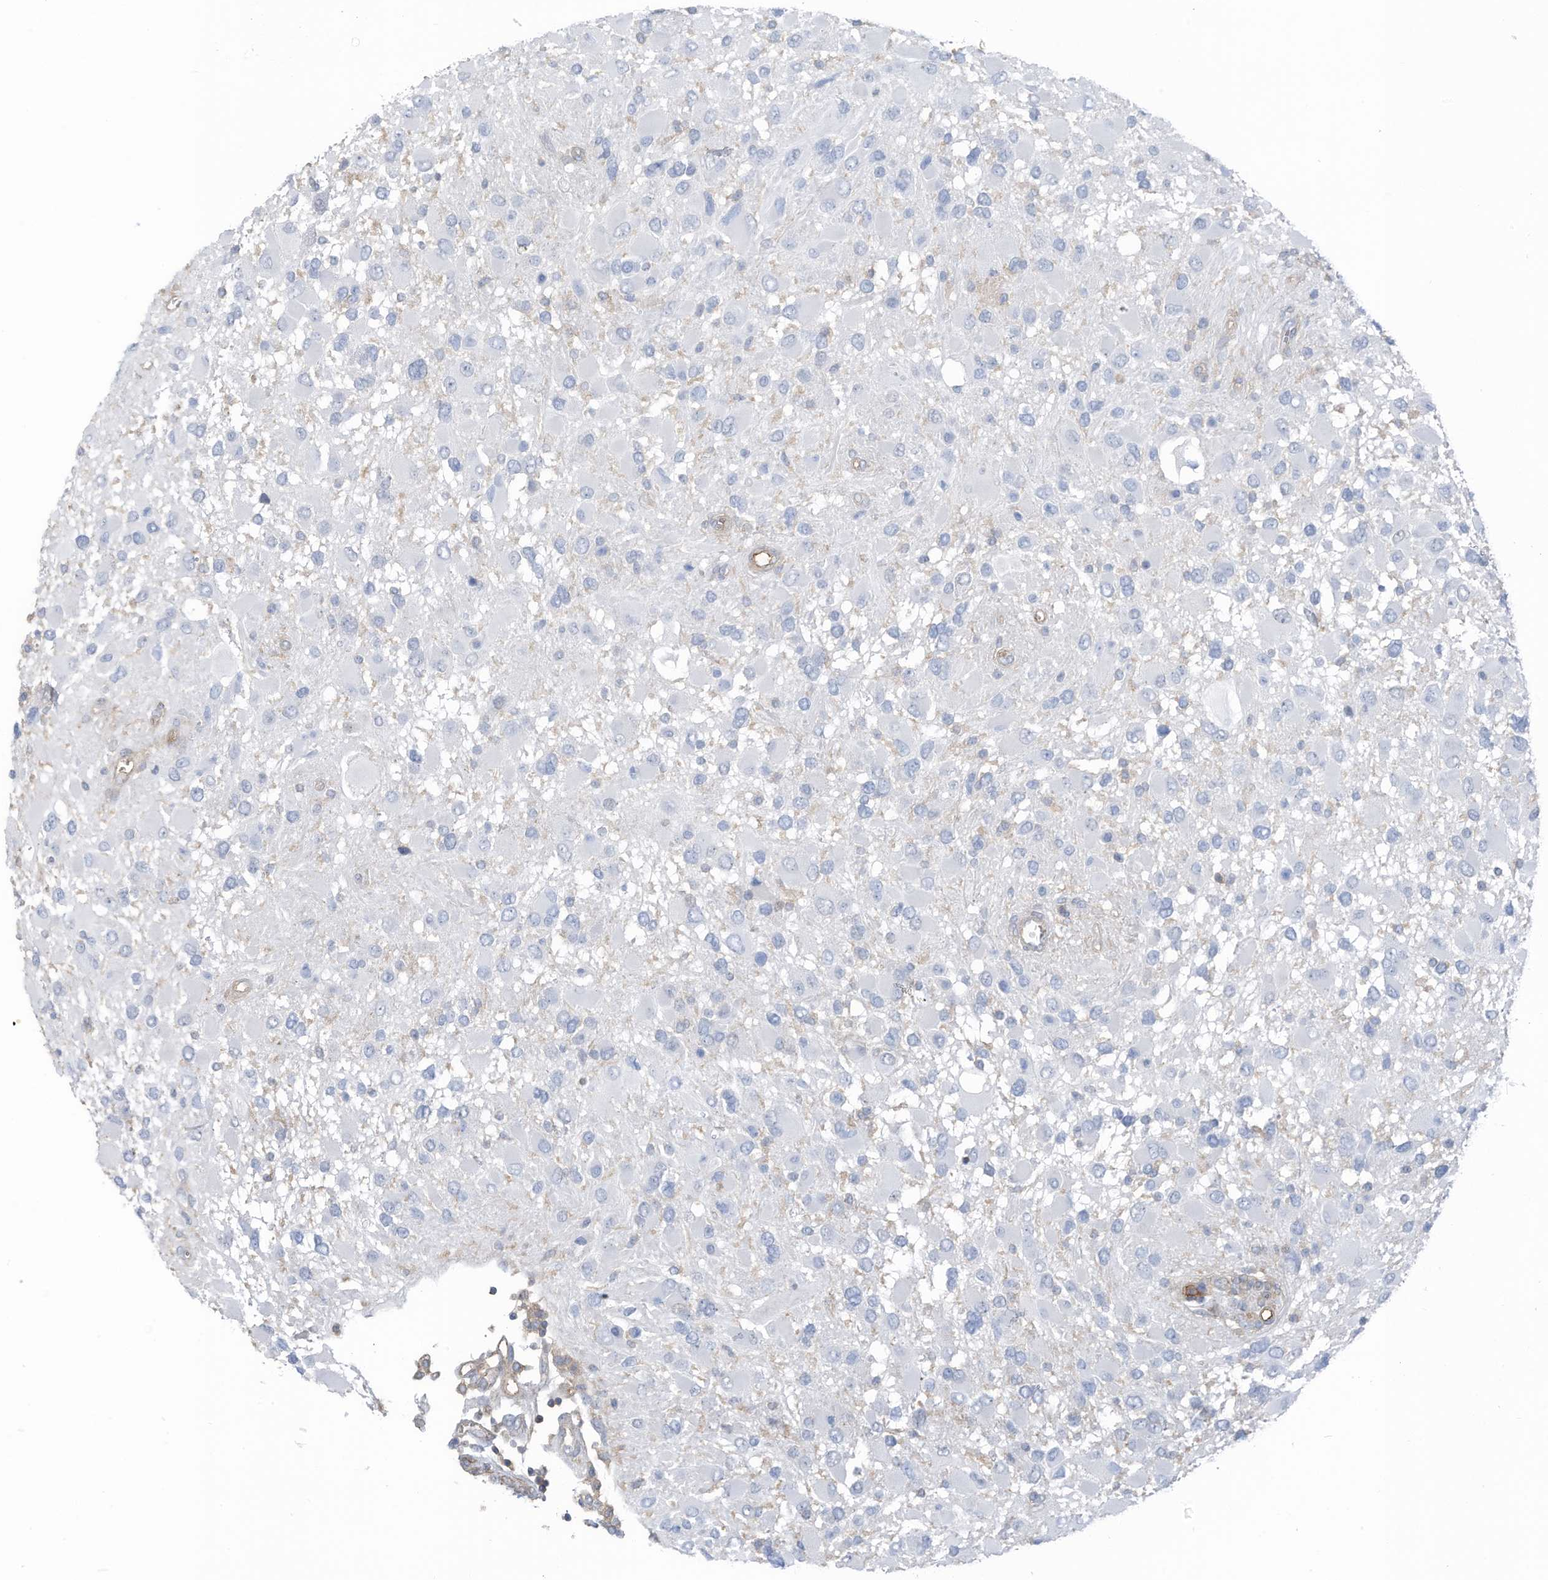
{"staining": {"intensity": "negative", "quantity": "none", "location": "none"}, "tissue": "glioma", "cell_type": "Tumor cells", "image_type": "cancer", "snomed": [{"axis": "morphology", "description": "Glioma, malignant, High grade"}, {"axis": "topography", "description": "Brain"}], "caption": "High magnification brightfield microscopy of high-grade glioma (malignant) stained with DAB (brown) and counterstained with hematoxylin (blue): tumor cells show no significant positivity.", "gene": "ZNF846", "patient": {"sex": "male", "age": 53}}